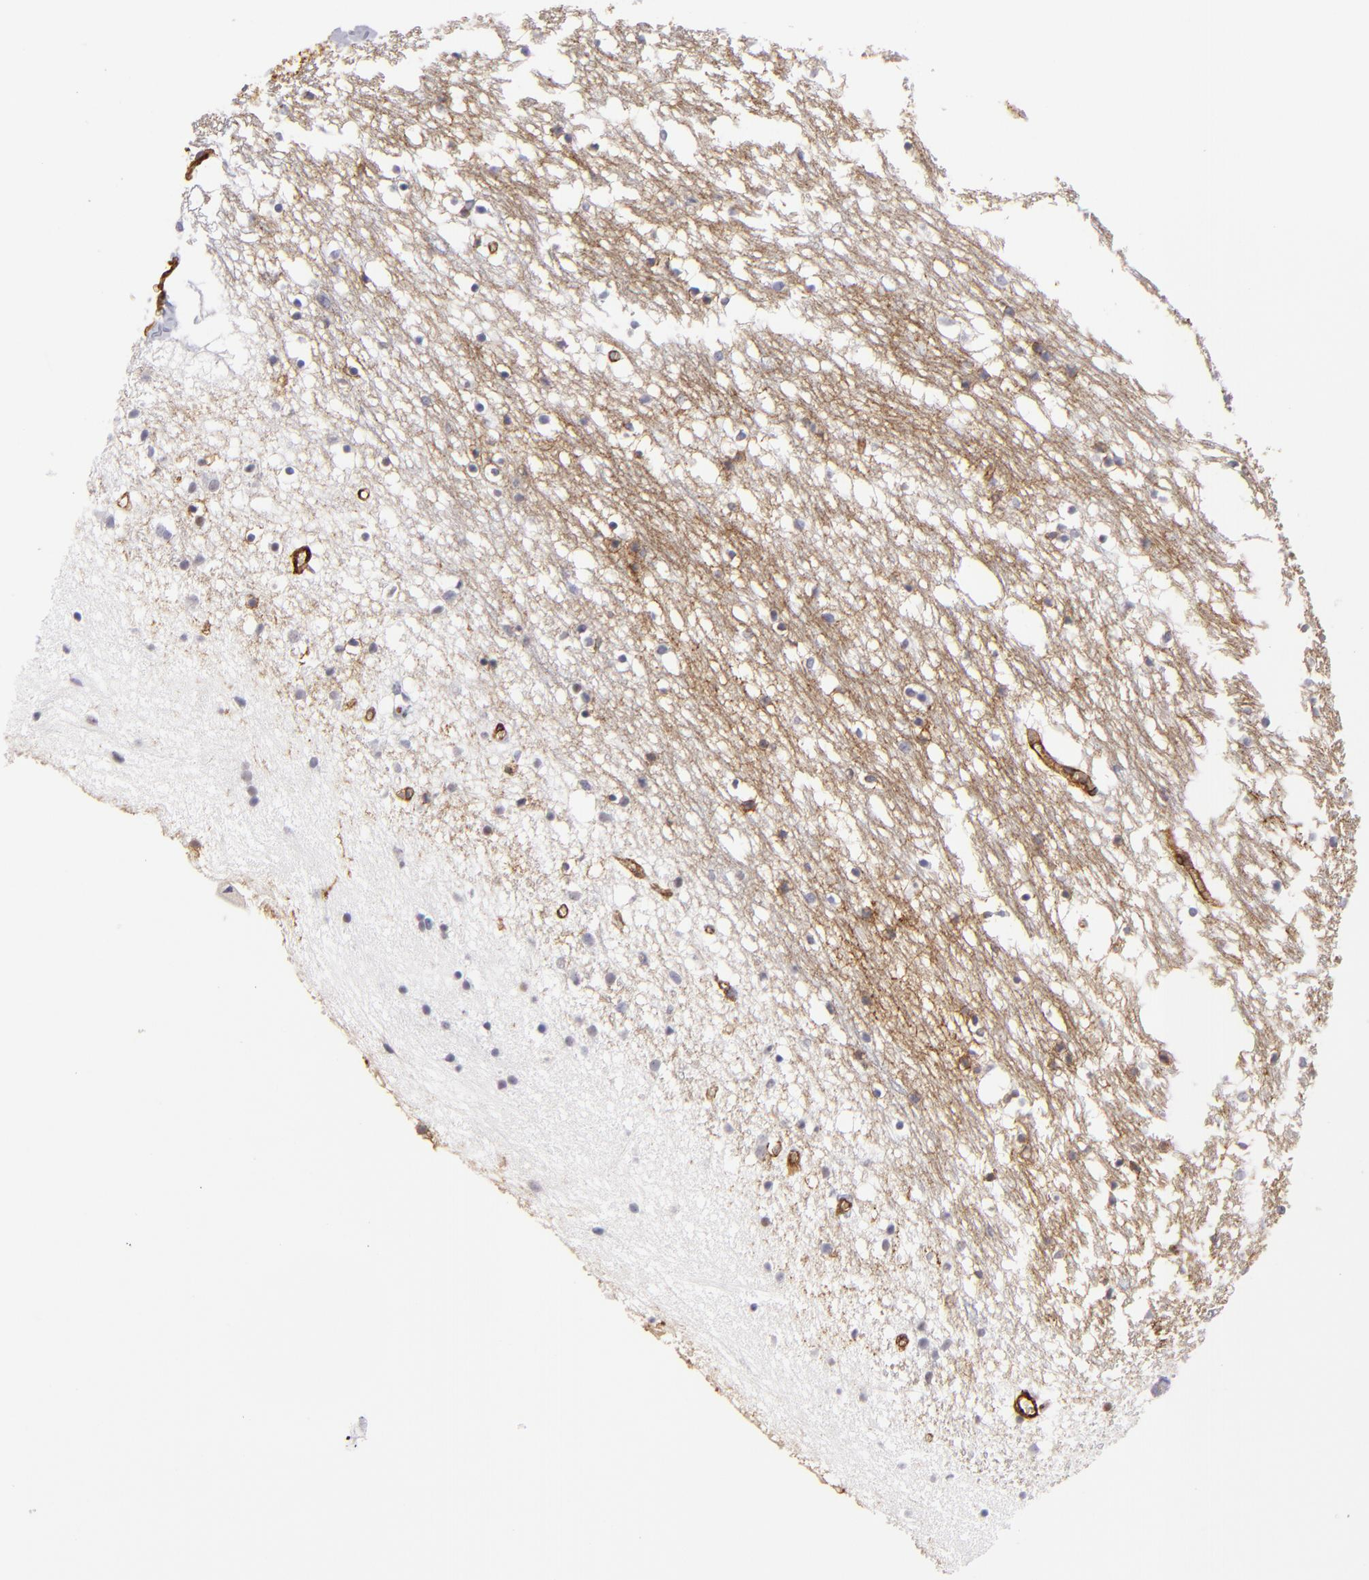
{"staining": {"intensity": "negative", "quantity": "none", "location": "none"}, "tissue": "caudate", "cell_type": "Glial cells", "image_type": "normal", "snomed": [{"axis": "morphology", "description": "Normal tissue, NOS"}, {"axis": "topography", "description": "Lateral ventricle wall"}], "caption": "High magnification brightfield microscopy of normal caudate stained with DAB (3,3'-diaminobenzidine) (brown) and counterstained with hematoxylin (blue): glial cells show no significant positivity.", "gene": "MCAM", "patient": {"sex": "male", "age": 45}}